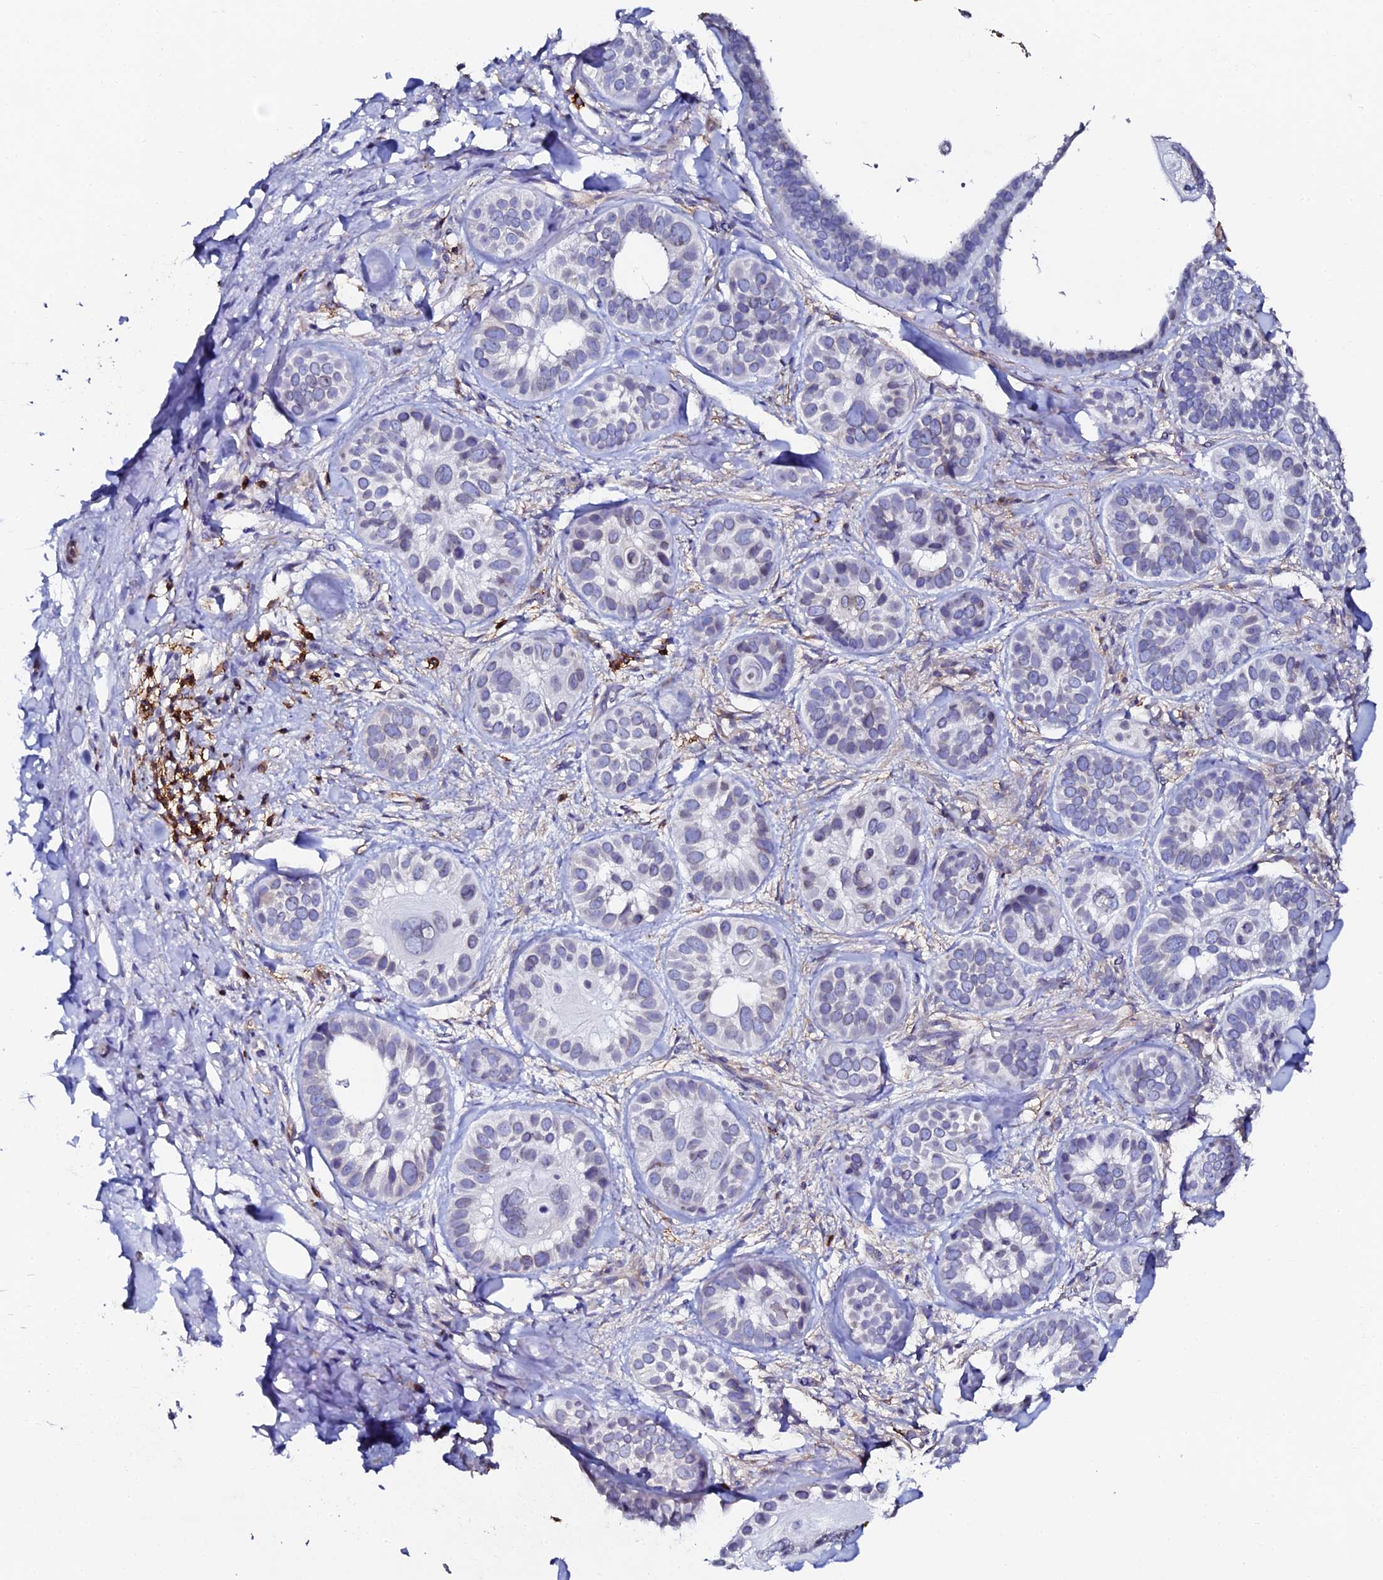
{"staining": {"intensity": "negative", "quantity": "none", "location": "none"}, "tissue": "skin cancer", "cell_type": "Tumor cells", "image_type": "cancer", "snomed": [{"axis": "morphology", "description": "Basal cell carcinoma"}, {"axis": "topography", "description": "Skin"}], "caption": "DAB (3,3'-diaminobenzidine) immunohistochemical staining of human skin cancer (basal cell carcinoma) displays no significant expression in tumor cells.", "gene": "AAAS", "patient": {"sex": "male", "age": 62}}